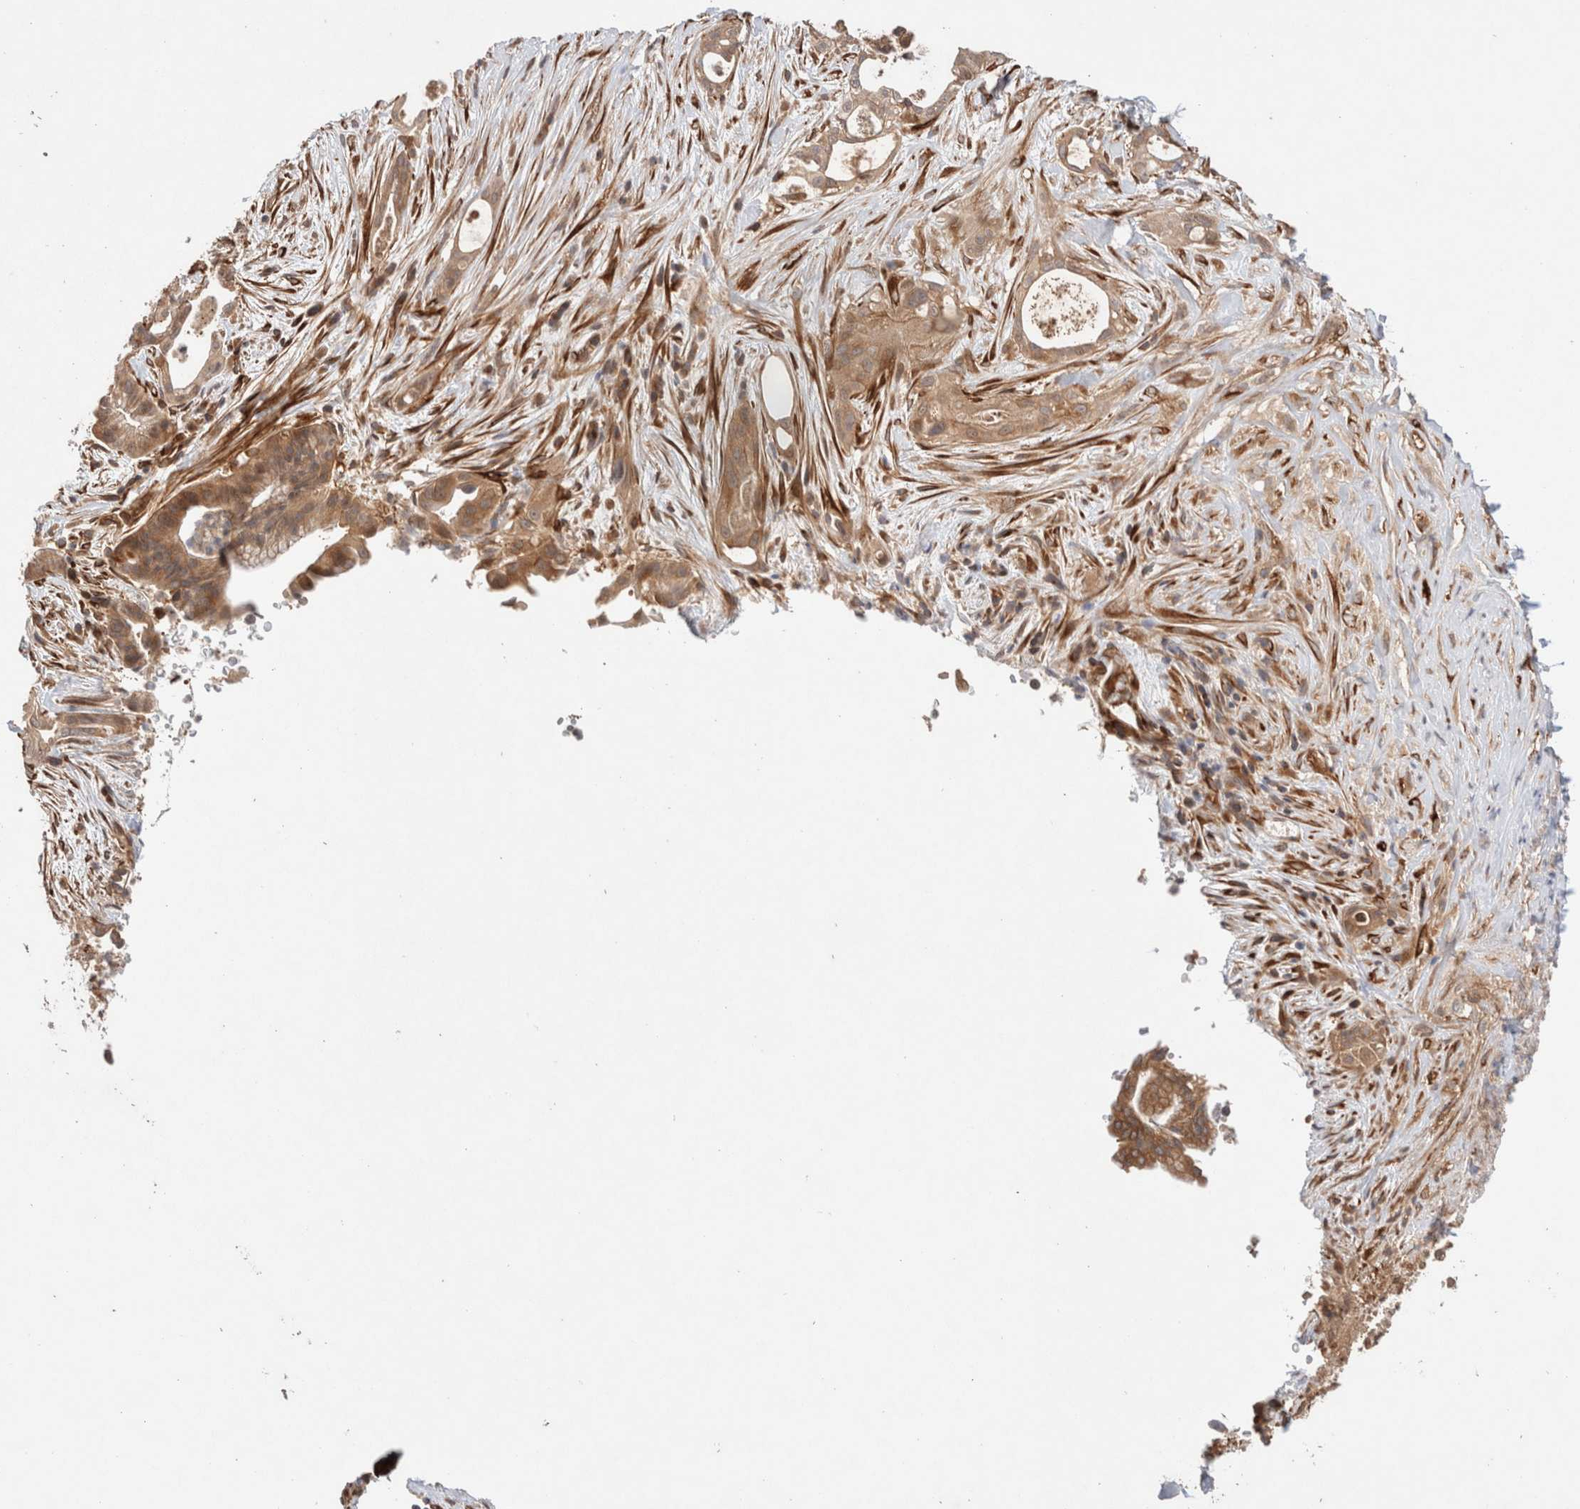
{"staining": {"intensity": "moderate", "quantity": ">75%", "location": "cytoplasmic/membranous"}, "tissue": "pancreatic cancer", "cell_type": "Tumor cells", "image_type": "cancer", "snomed": [{"axis": "morphology", "description": "Adenocarcinoma, NOS"}, {"axis": "topography", "description": "Pancreas"}], "caption": "Immunohistochemical staining of human adenocarcinoma (pancreatic) shows moderate cytoplasmic/membranous protein expression in approximately >75% of tumor cells.", "gene": "KLHL20", "patient": {"sex": "male", "age": 58}}